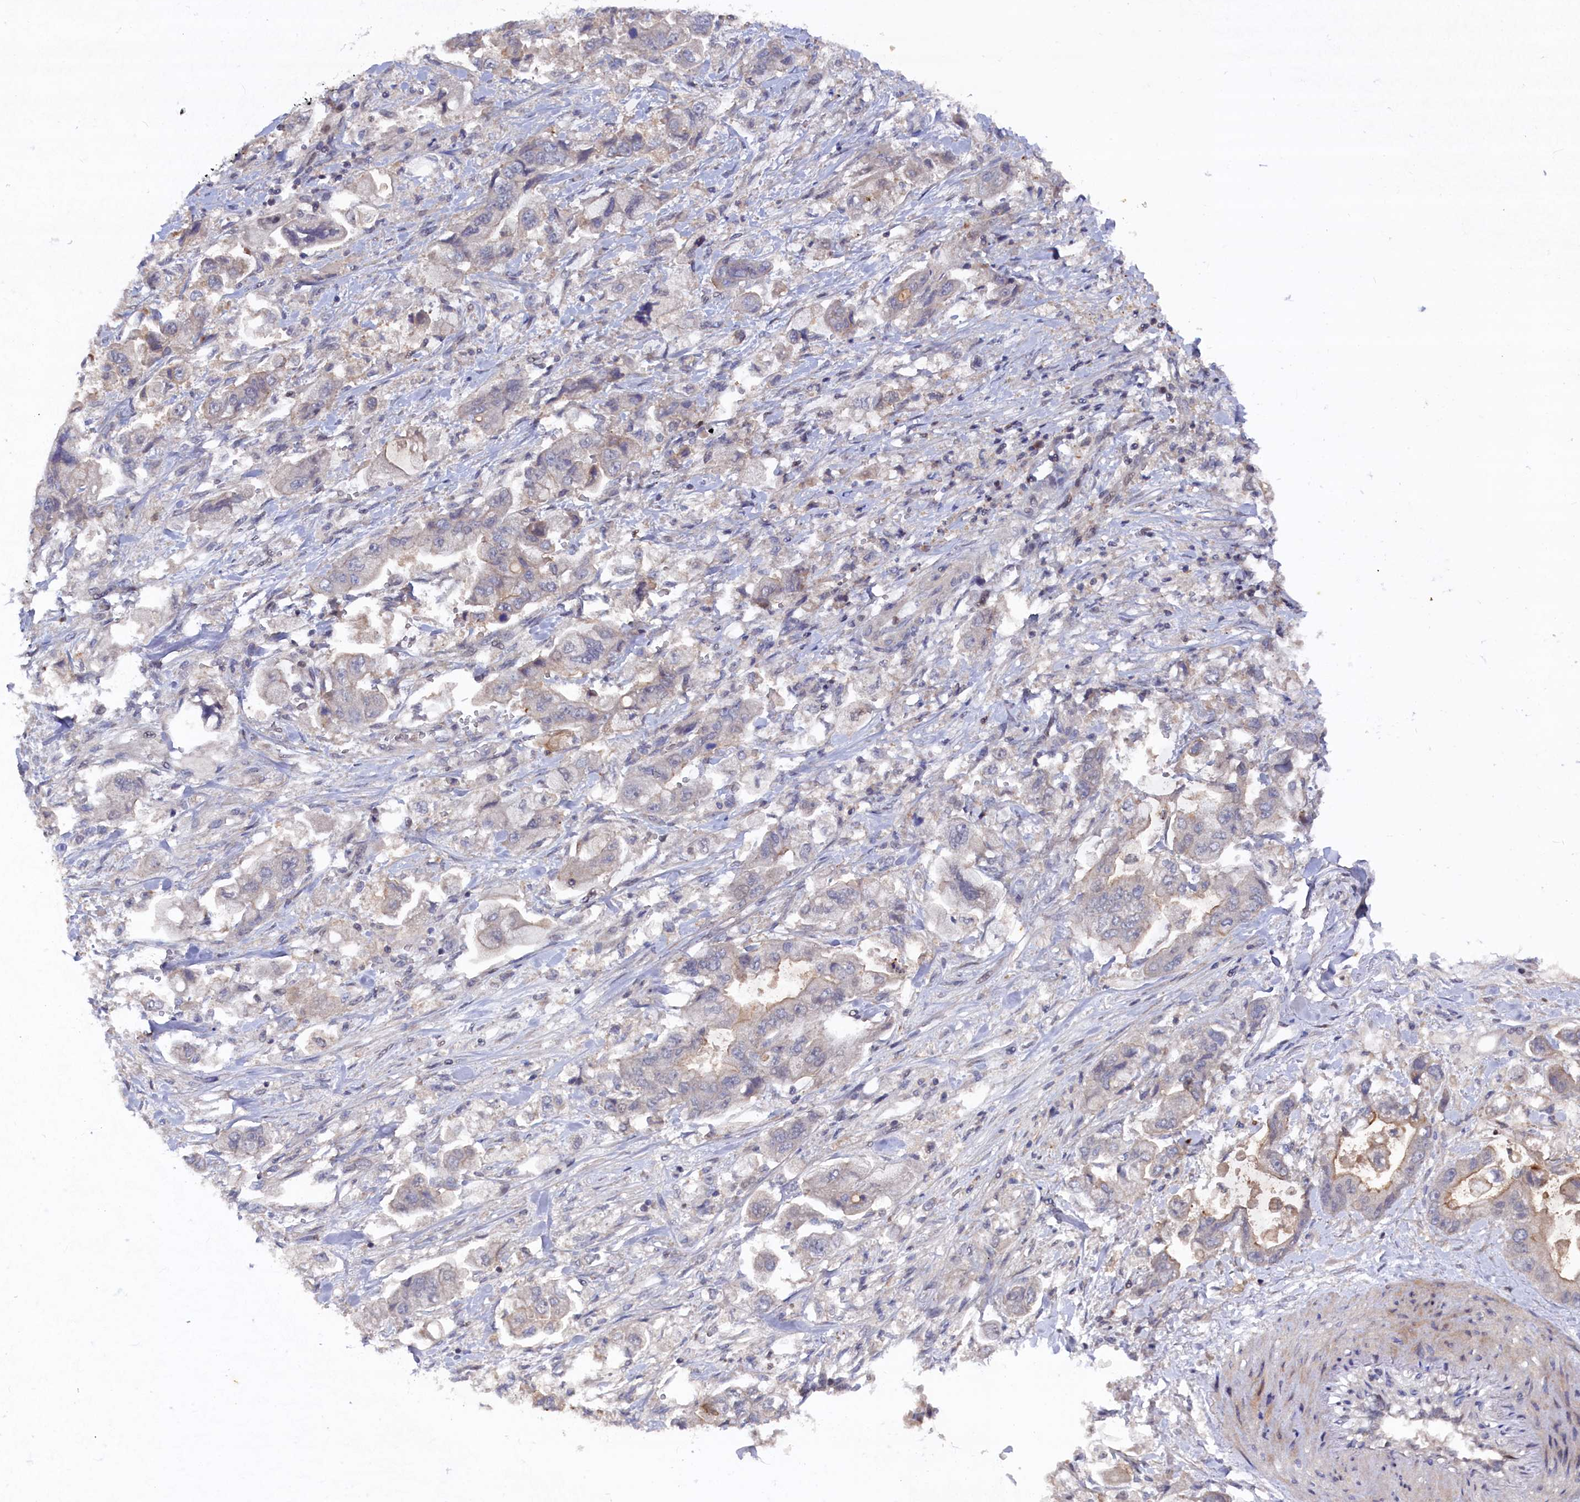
{"staining": {"intensity": "negative", "quantity": "none", "location": "none"}, "tissue": "stomach cancer", "cell_type": "Tumor cells", "image_type": "cancer", "snomed": [{"axis": "morphology", "description": "Adenocarcinoma, NOS"}, {"axis": "topography", "description": "Stomach"}], "caption": "Immunohistochemistry (IHC) of stomach adenocarcinoma demonstrates no staining in tumor cells.", "gene": "TMC5", "patient": {"sex": "male", "age": 62}}